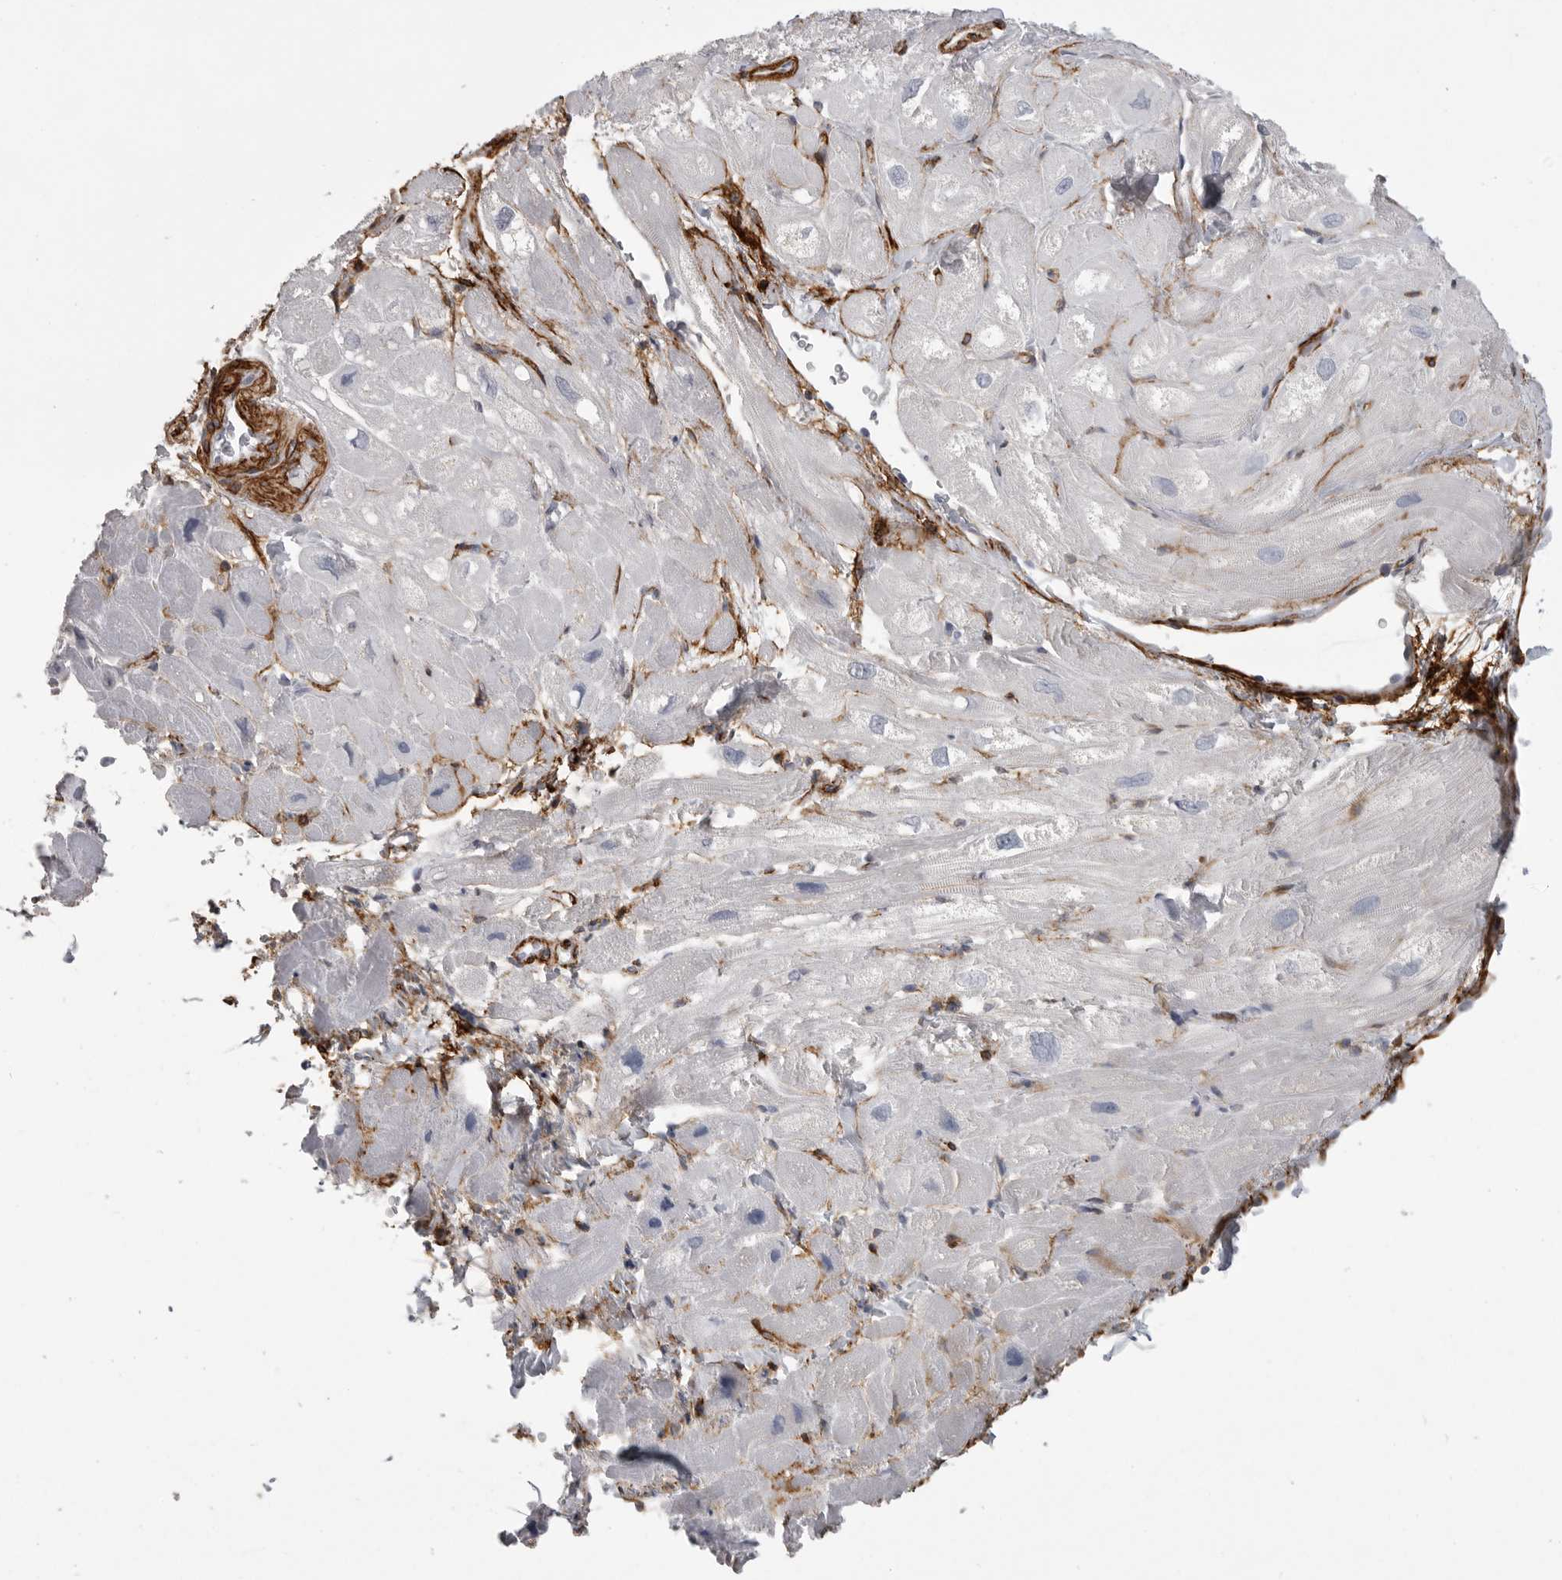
{"staining": {"intensity": "negative", "quantity": "none", "location": "none"}, "tissue": "heart muscle", "cell_type": "Cardiomyocytes", "image_type": "normal", "snomed": [{"axis": "morphology", "description": "Normal tissue, NOS"}, {"axis": "topography", "description": "Heart"}], "caption": "A micrograph of heart muscle stained for a protein displays no brown staining in cardiomyocytes. (DAB immunohistochemistry, high magnification).", "gene": "AOC3", "patient": {"sex": "male", "age": 49}}